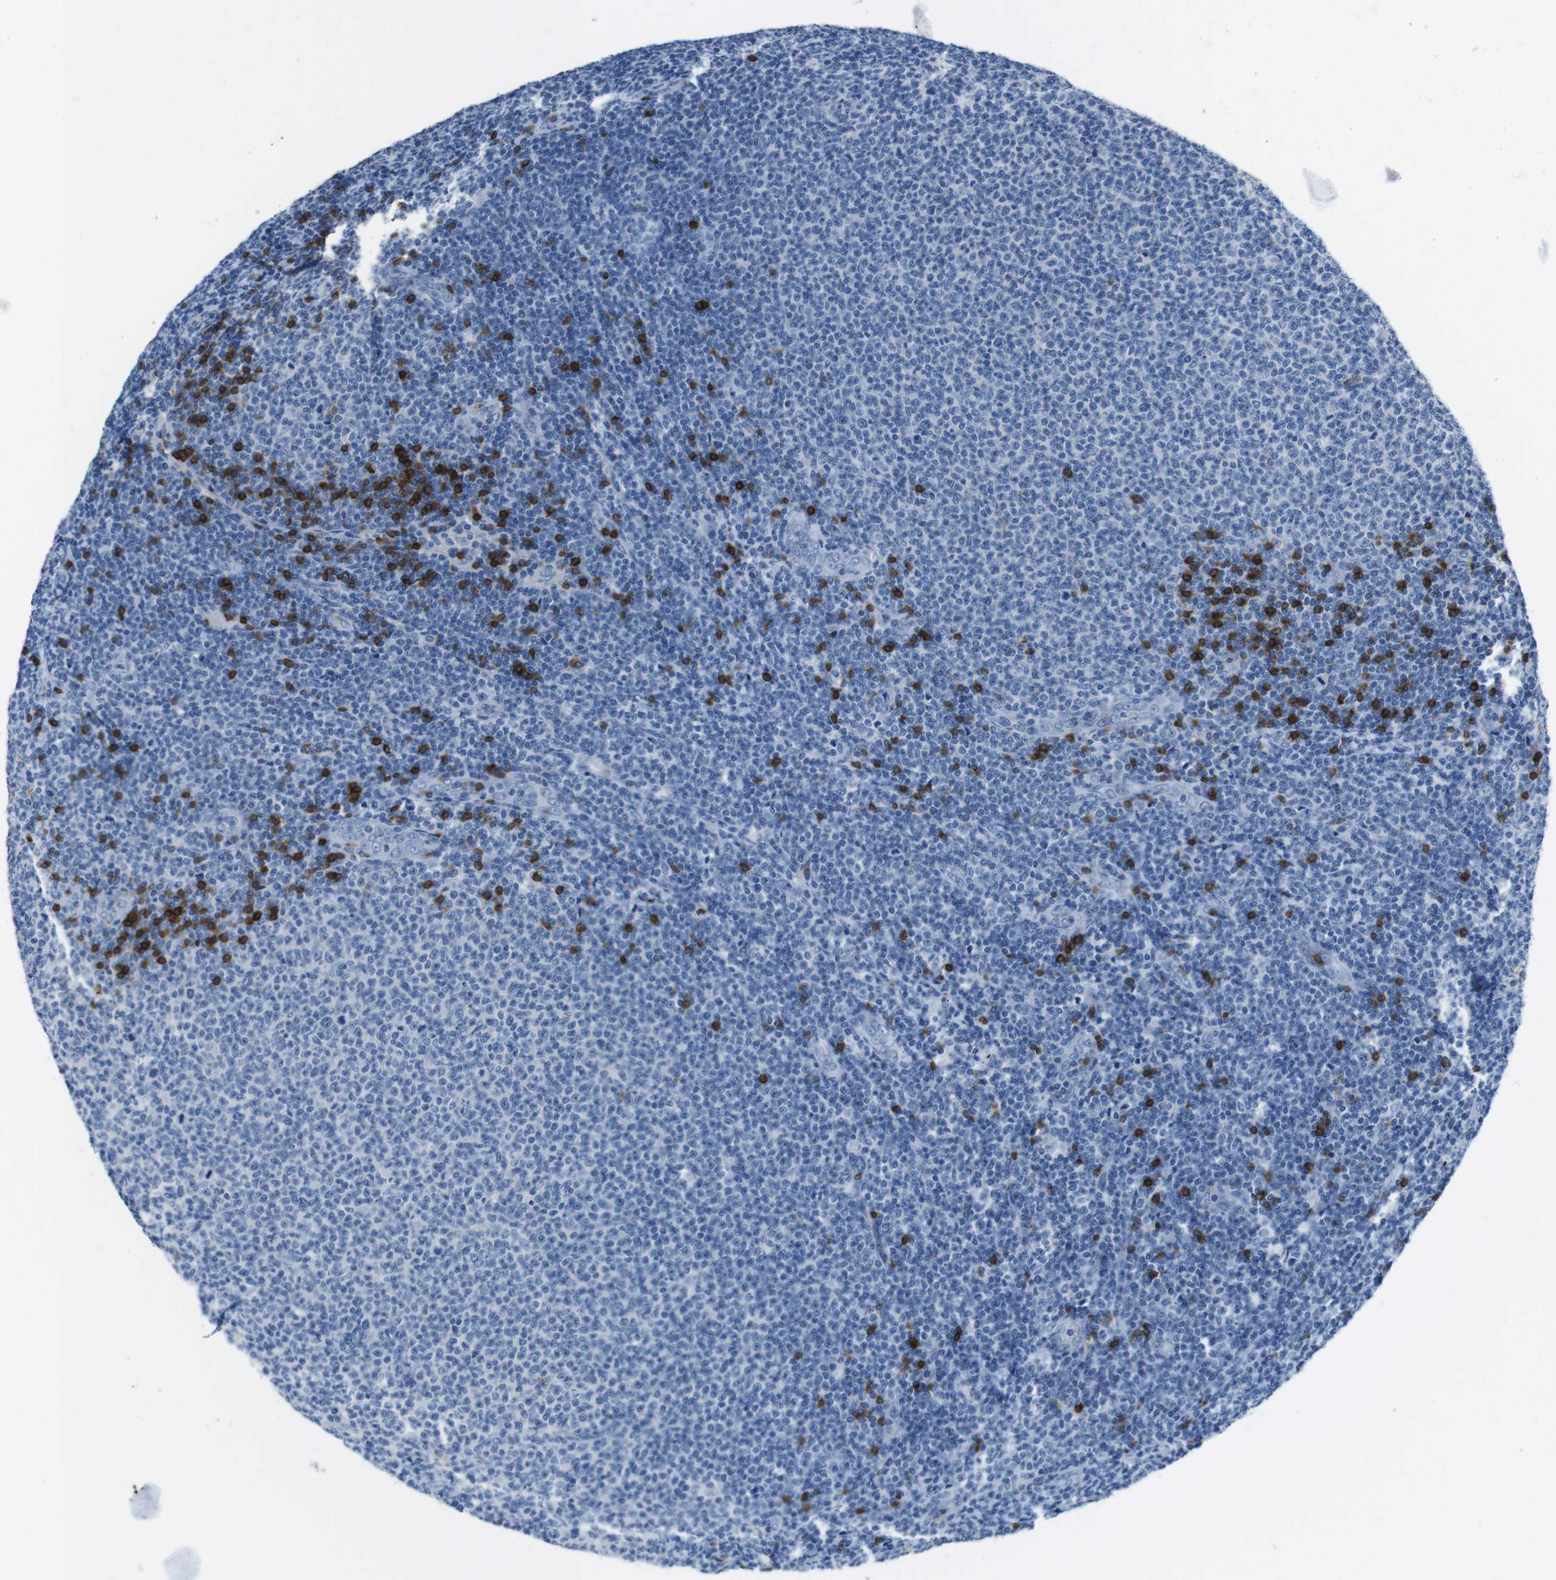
{"staining": {"intensity": "negative", "quantity": "none", "location": "none"}, "tissue": "lymphoma", "cell_type": "Tumor cells", "image_type": "cancer", "snomed": [{"axis": "morphology", "description": "Malignant lymphoma, non-Hodgkin's type, Low grade"}, {"axis": "topography", "description": "Lymph node"}], "caption": "This is a histopathology image of IHC staining of lymphoma, which shows no expression in tumor cells. (Brightfield microscopy of DAB immunohistochemistry (IHC) at high magnification).", "gene": "IGHD", "patient": {"sex": "male", "age": 66}}